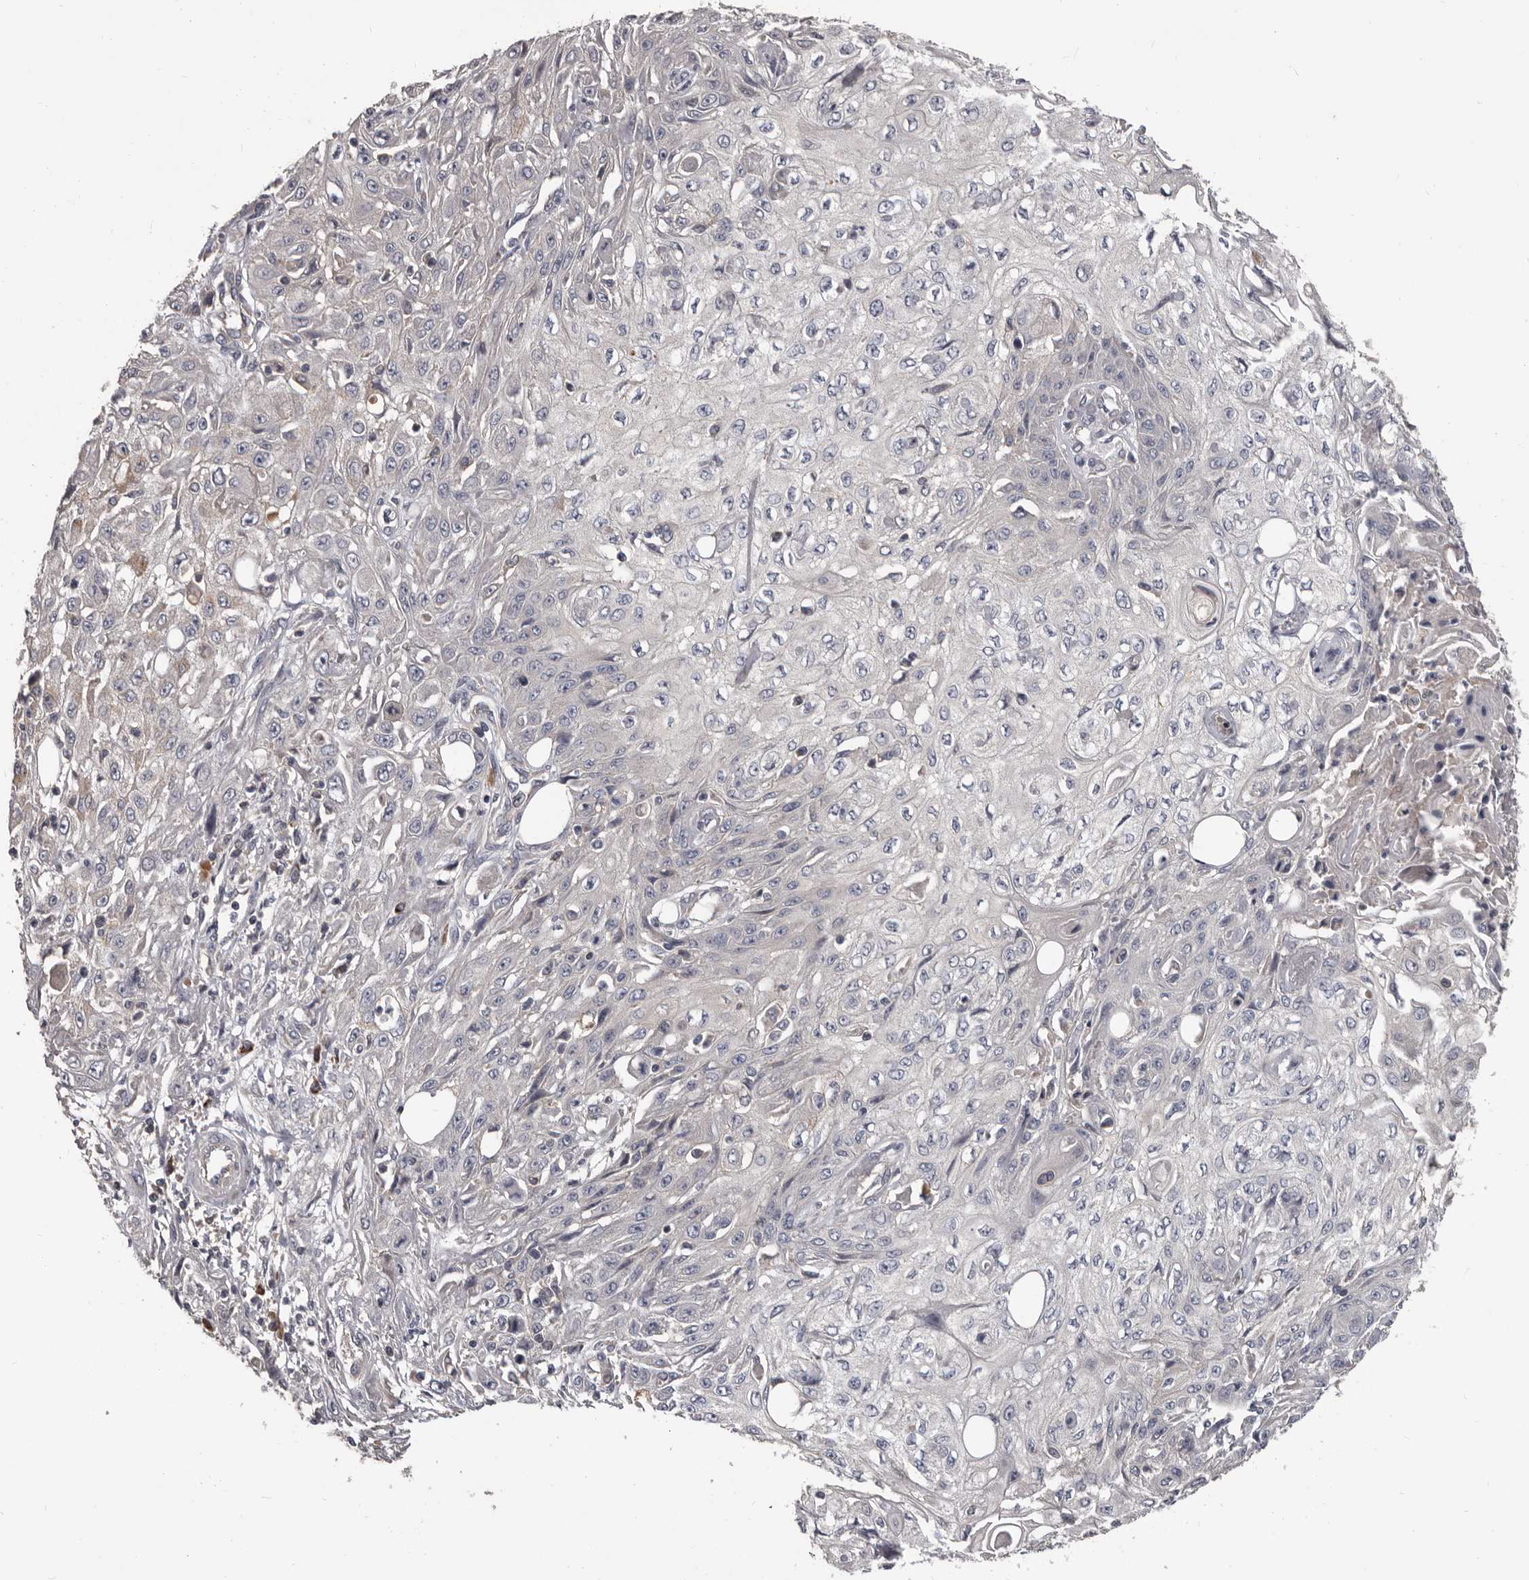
{"staining": {"intensity": "negative", "quantity": "none", "location": "none"}, "tissue": "skin cancer", "cell_type": "Tumor cells", "image_type": "cancer", "snomed": [{"axis": "morphology", "description": "Squamous cell carcinoma, NOS"}, {"axis": "morphology", "description": "Squamous cell carcinoma, metastatic, NOS"}, {"axis": "topography", "description": "Skin"}, {"axis": "topography", "description": "Lymph node"}], "caption": "This is a histopathology image of IHC staining of skin cancer (metastatic squamous cell carcinoma), which shows no positivity in tumor cells.", "gene": "ALDH5A1", "patient": {"sex": "male", "age": 75}}